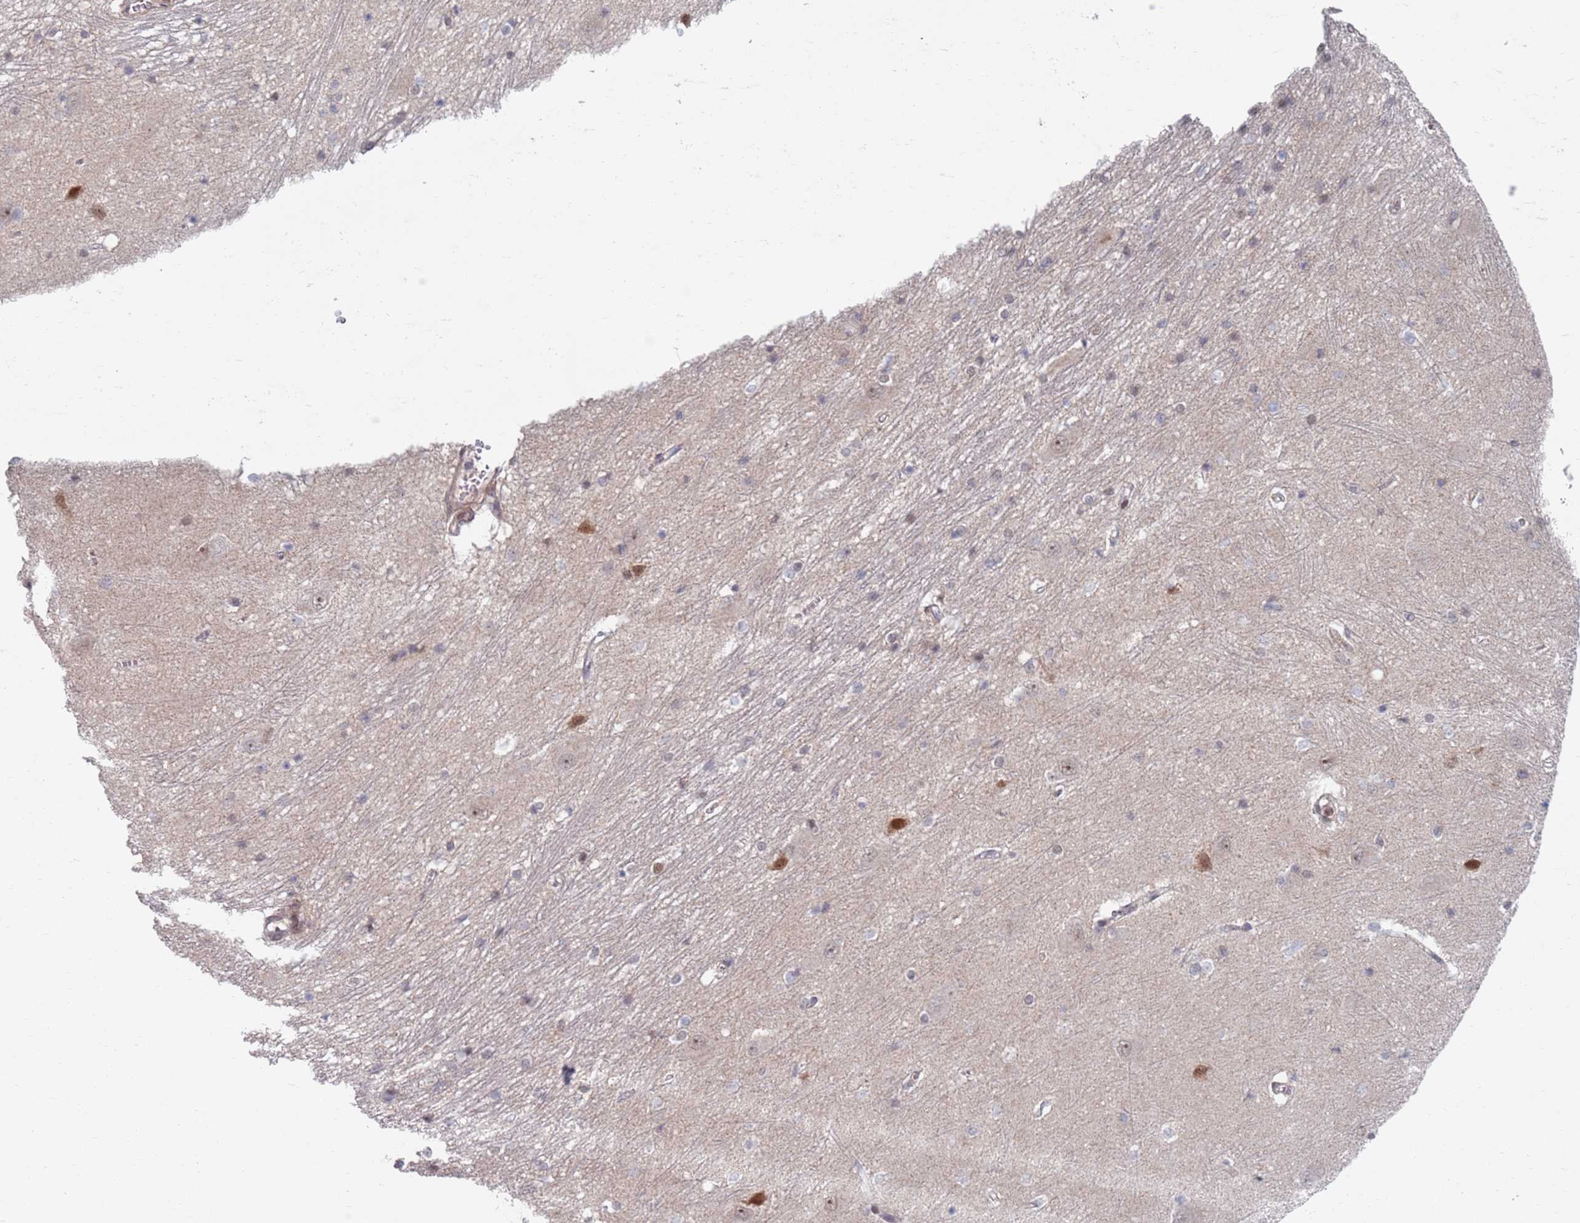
{"staining": {"intensity": "weak", "quantity": "<25%", "location": "nuclear"}, "tissue": "caudate", "cell_type": "Glial cells", "image_type": "normal", "snomed": [{"axis": "morphology", "description": "Normal tissue, NOS"}, {"axis": "topography", "description": "Lateral ventricle wall"}], "caption": "Immunohistochemistry photomicrograph of benign caudate: human caudate stained with DAB (3,3'-diaminobenzidine) shows no significant protein staining in glial cells.", "gene": "RPP25", "patient": {"sex": "male", "age": 37}}